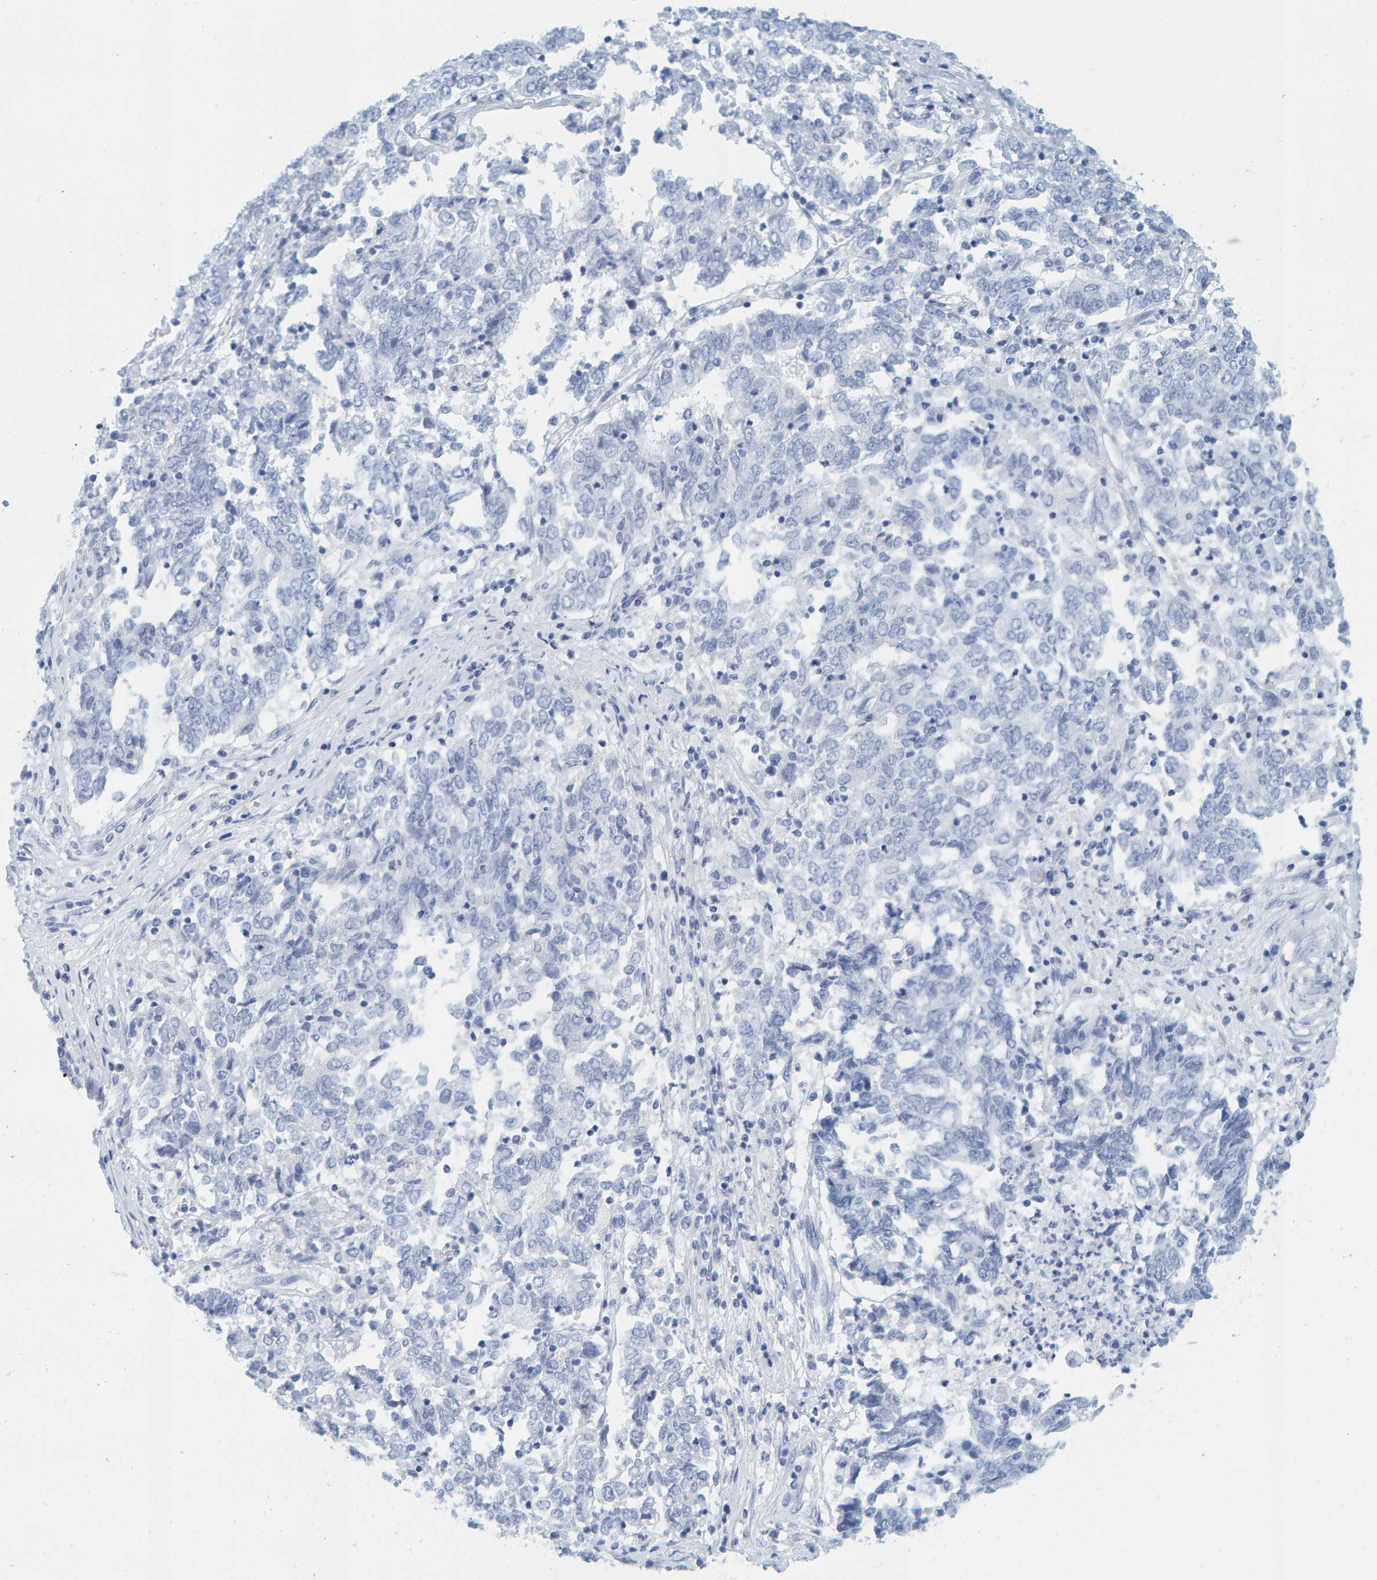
{"staining": {"intensity": "negative", "quantity": "none", "location": "none"}, "tissue": "endometrial cancer", "cell_type": "Tumor cells", "image_type": "cancer", "snomed": [{"axis": "morphology", "description": "Adenocarcinoma, NOS"}, {"axis": "topography", "description": "Endometrium"}], "caption": "This is a histopathology image of immunohistochemistry staining of endometrial cancer, which shows no staining in tumor cells.", "gene": "SFTPC", "patient": {"sex": "female", "age": 80}}